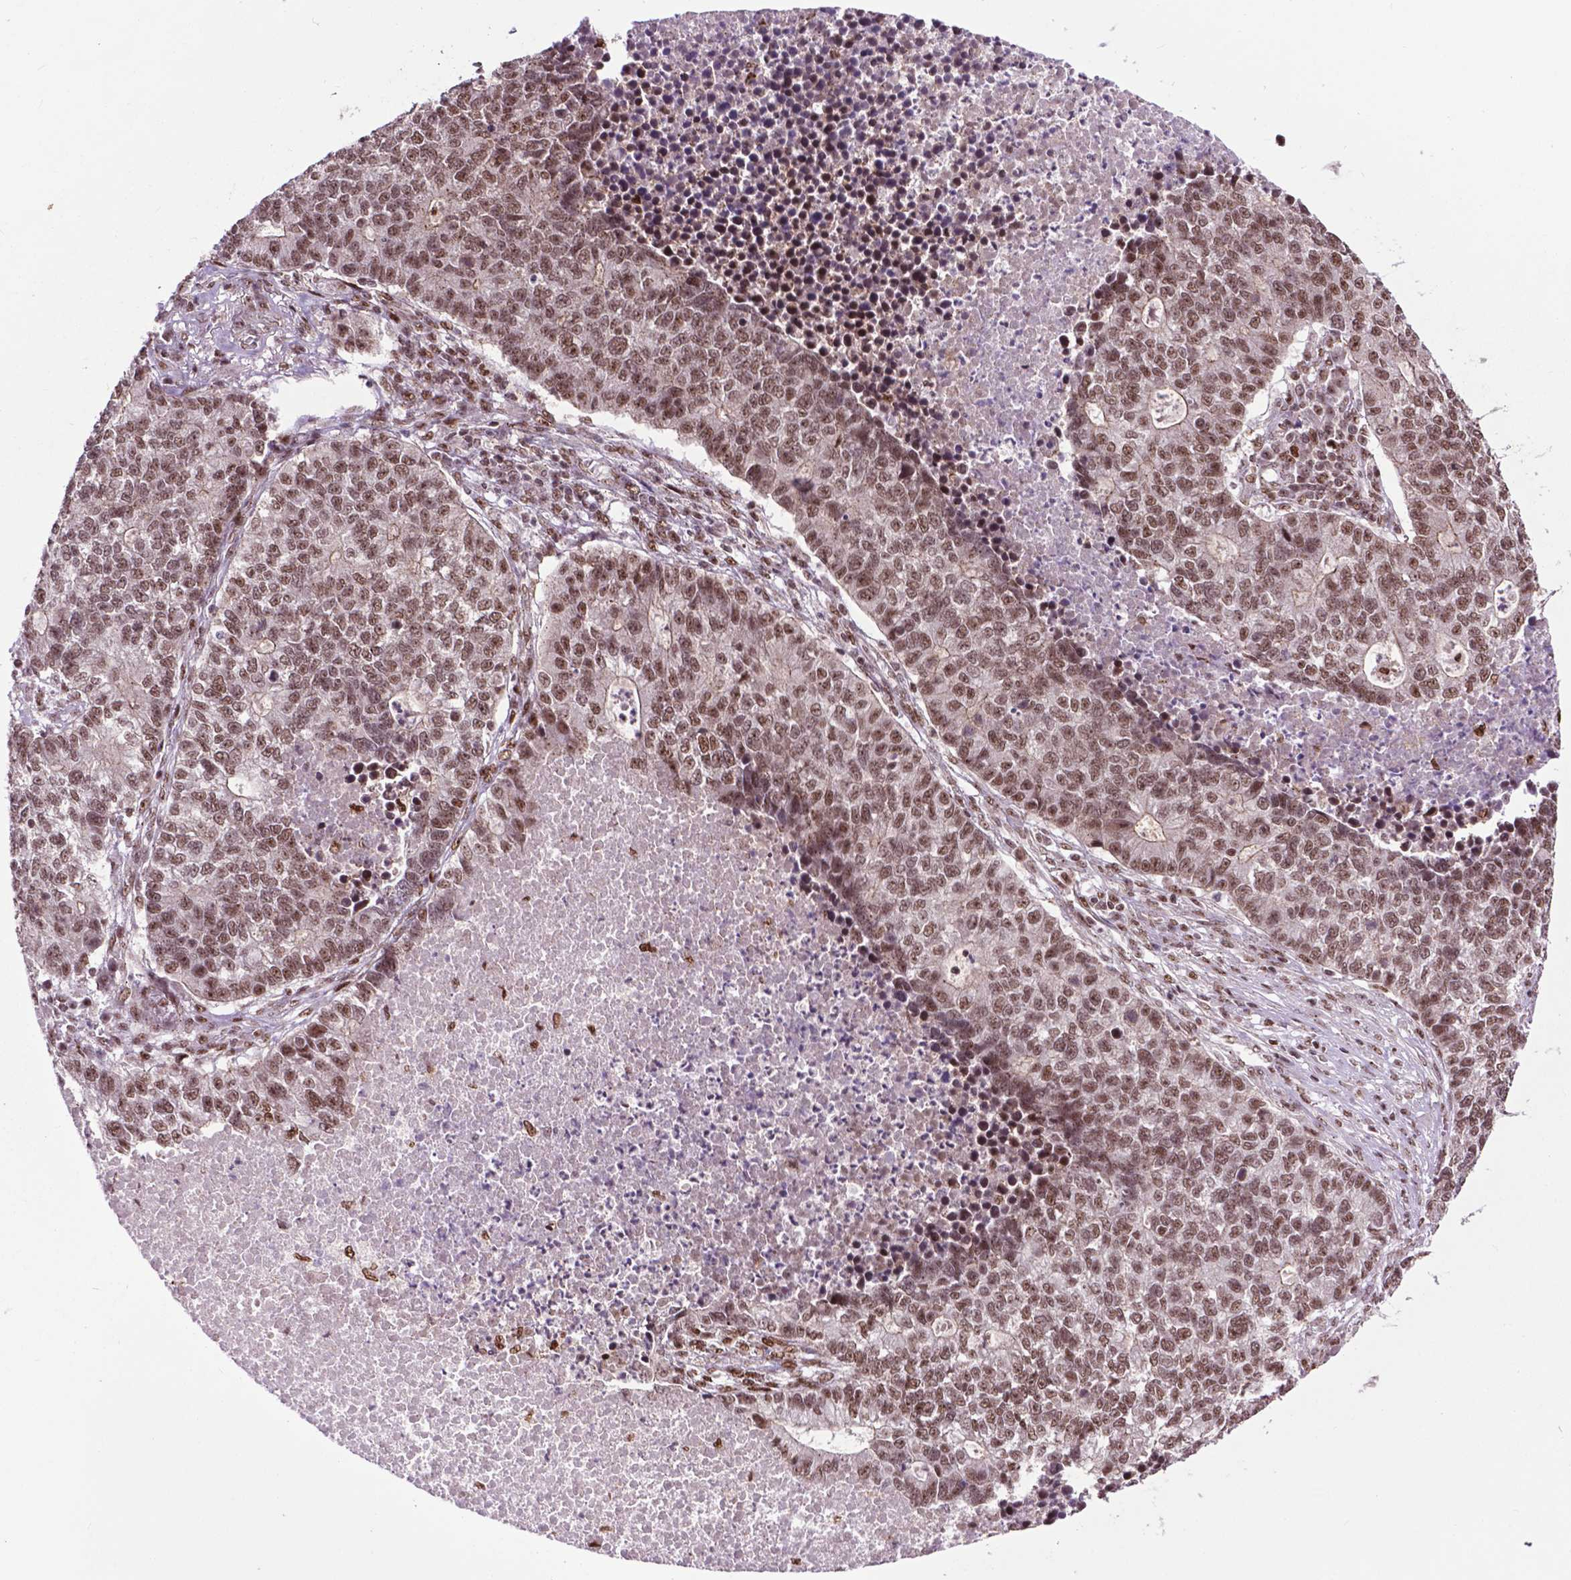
{"staining": {"intensity": "moderate", "quantity": ">75%", "location": "nuclear"}, "tissue": "lung cancer", "cell_type": "Tumor cells", "image_type": "cancer", "snomed": [{"axis": "morphology", "description": "Adenocarcinoma, NOS"}, {"axis": "topography", "description": "Lung"}], "caption": "Approximately >75% of tumor cells in adenocarcinoma (lung) exhibit moderate nuclear protein expression as visualized by brown immunohistochemical staining.", "gene": "EAF1", "patient": {"sex": "male", "age": 57}}